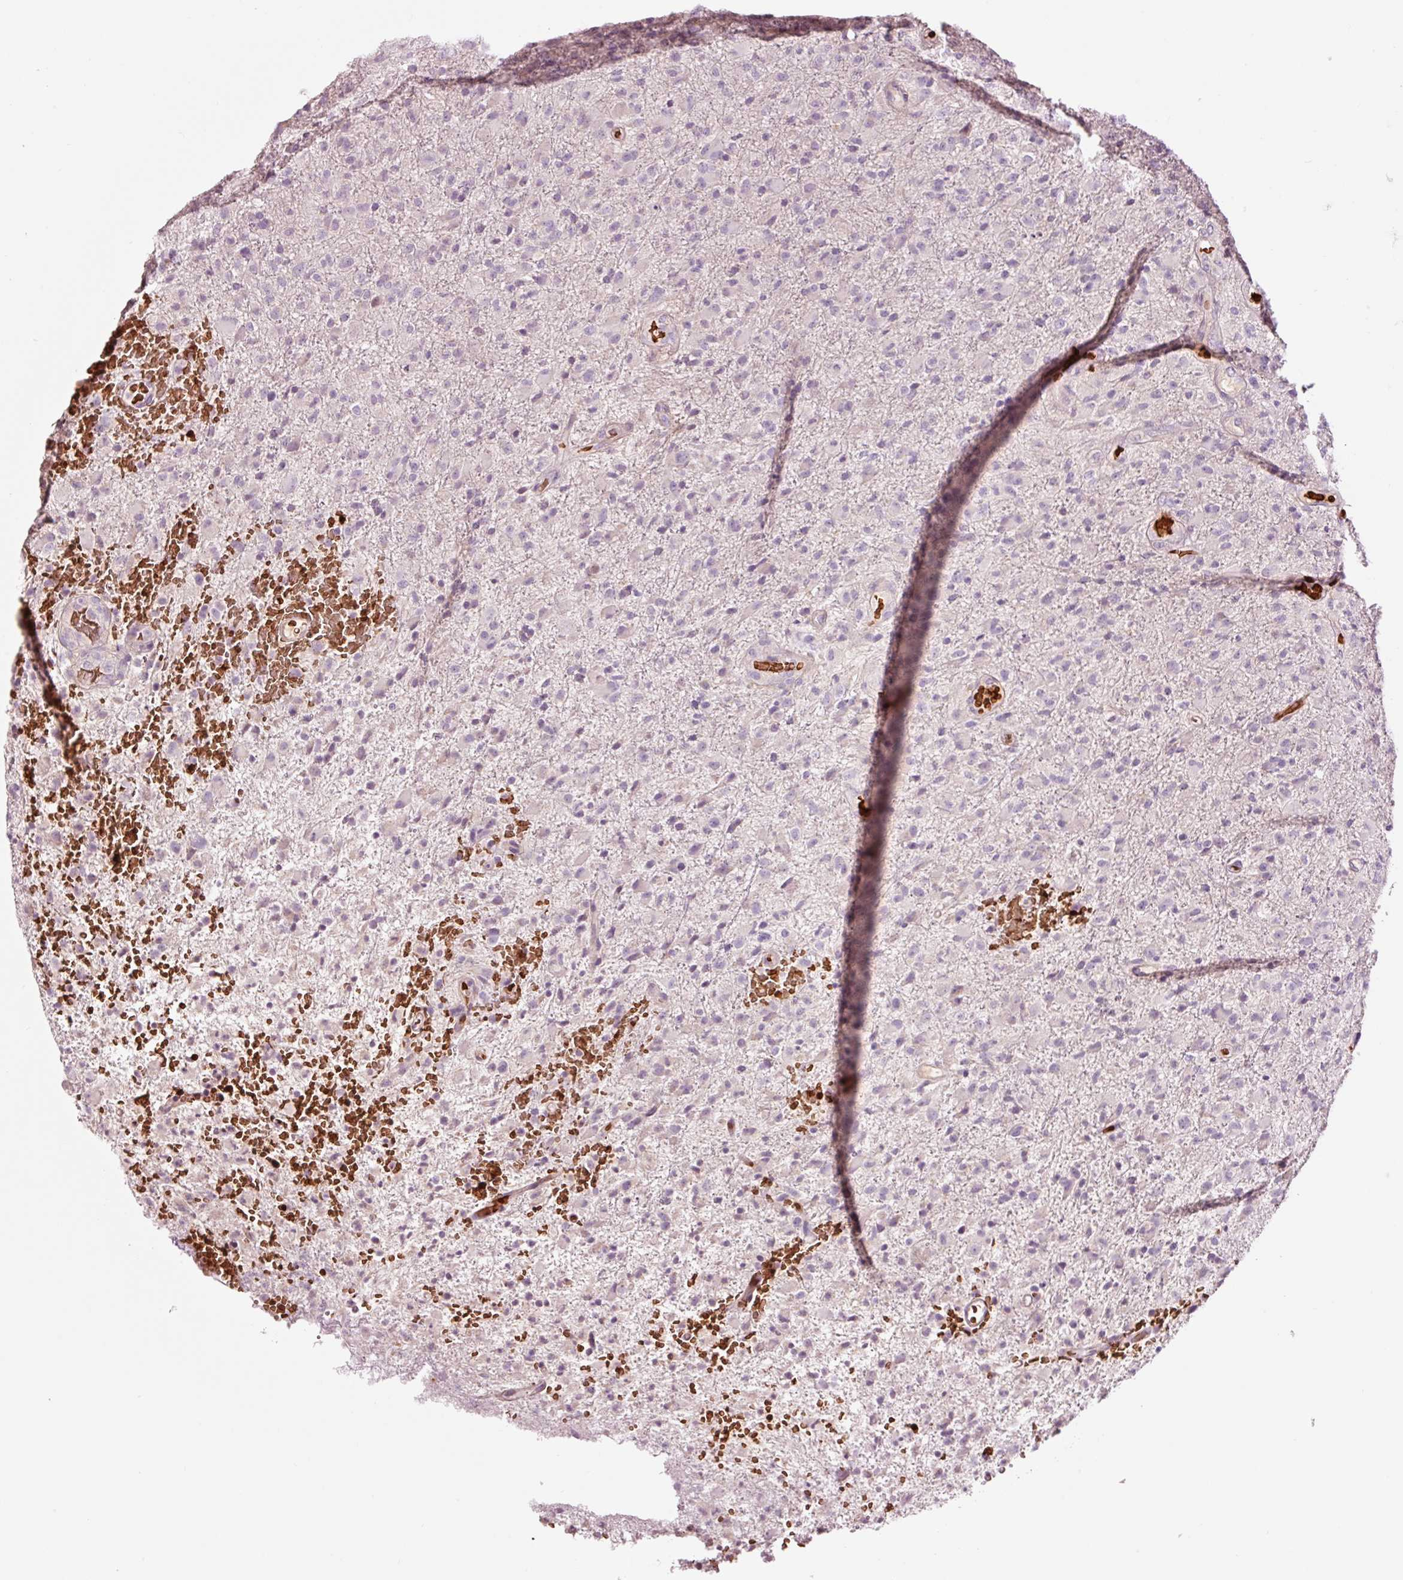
{"staining": {"intensity": "negative", "quantity": "none", "location": "none"}, "tissue": "glioma", "cell_type": "Tumor cells", "image_type": "cancer", "snomed": [{"axis": "morphology", "description": "Glioma, malignant, Low grade"}, {"axis": "topography", "description": "Brain"}], "caption": "An immunohistochemistry (IHC) image of malignant glioma (low-grade) is shown. There is no staining in tumor cells of malignant glioma (low-grade).", "gene": "LDHAL6B", "patient": {"sex": "male", "age": 65}}